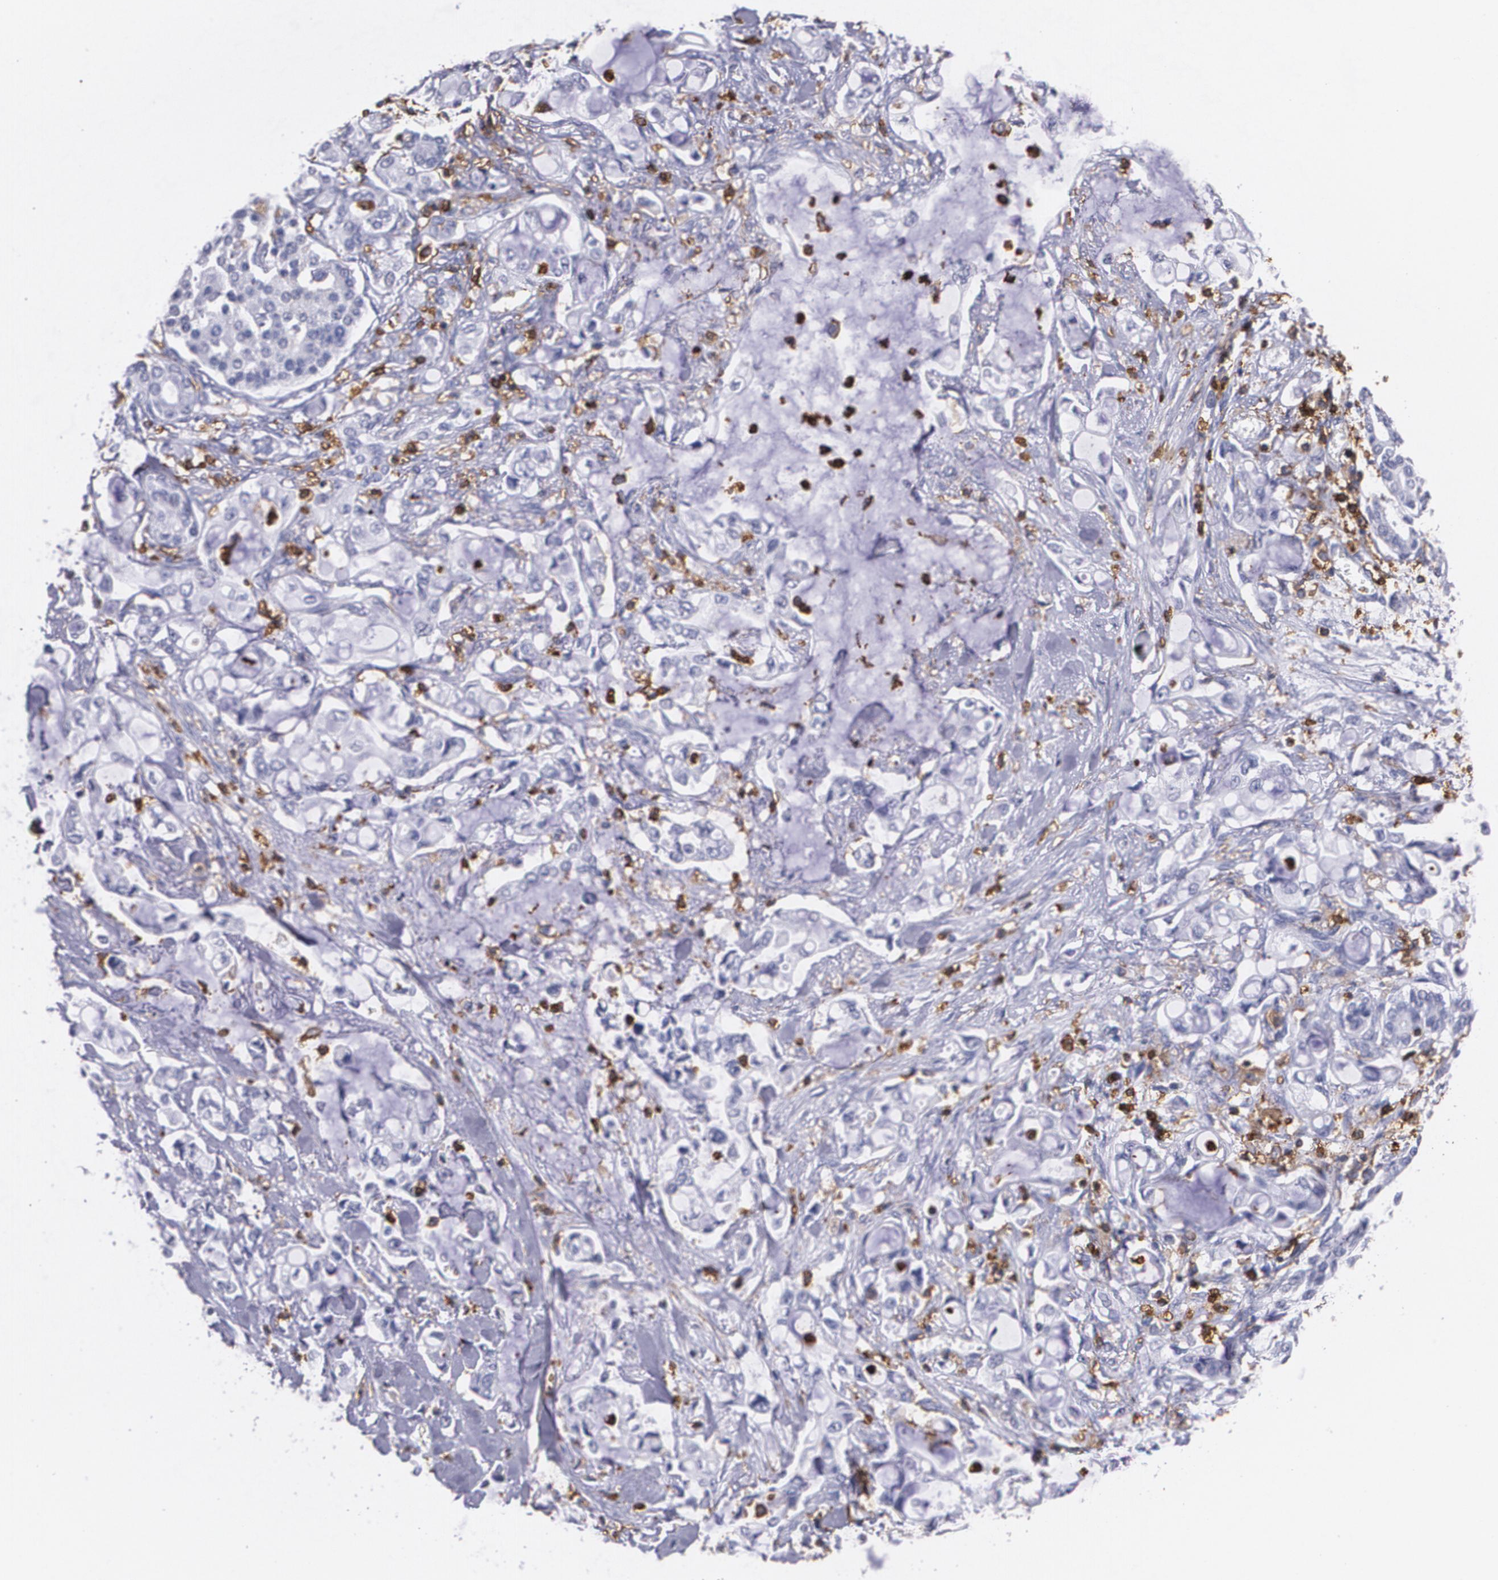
{"staining": {"intensity": "negative", "quantity": "none", "location": "none"}, "tissue": "pancreatic cancer", "cell_type": "Tumor cells", "image_type": "cancer", "snomed": [{"axis": "morphology", "description": "Adenocarcinoma, NOS"}, {"axis": "topography", "description": "Pancreas"}], "caption": "This is an immunohistochemistry (IHC) photomicrograph of human pancreatic adenocarcinoma. There is no positivity in tumor cells.", "gene": "PTPRC", "patient": {"sex": "female", "age": 70}}